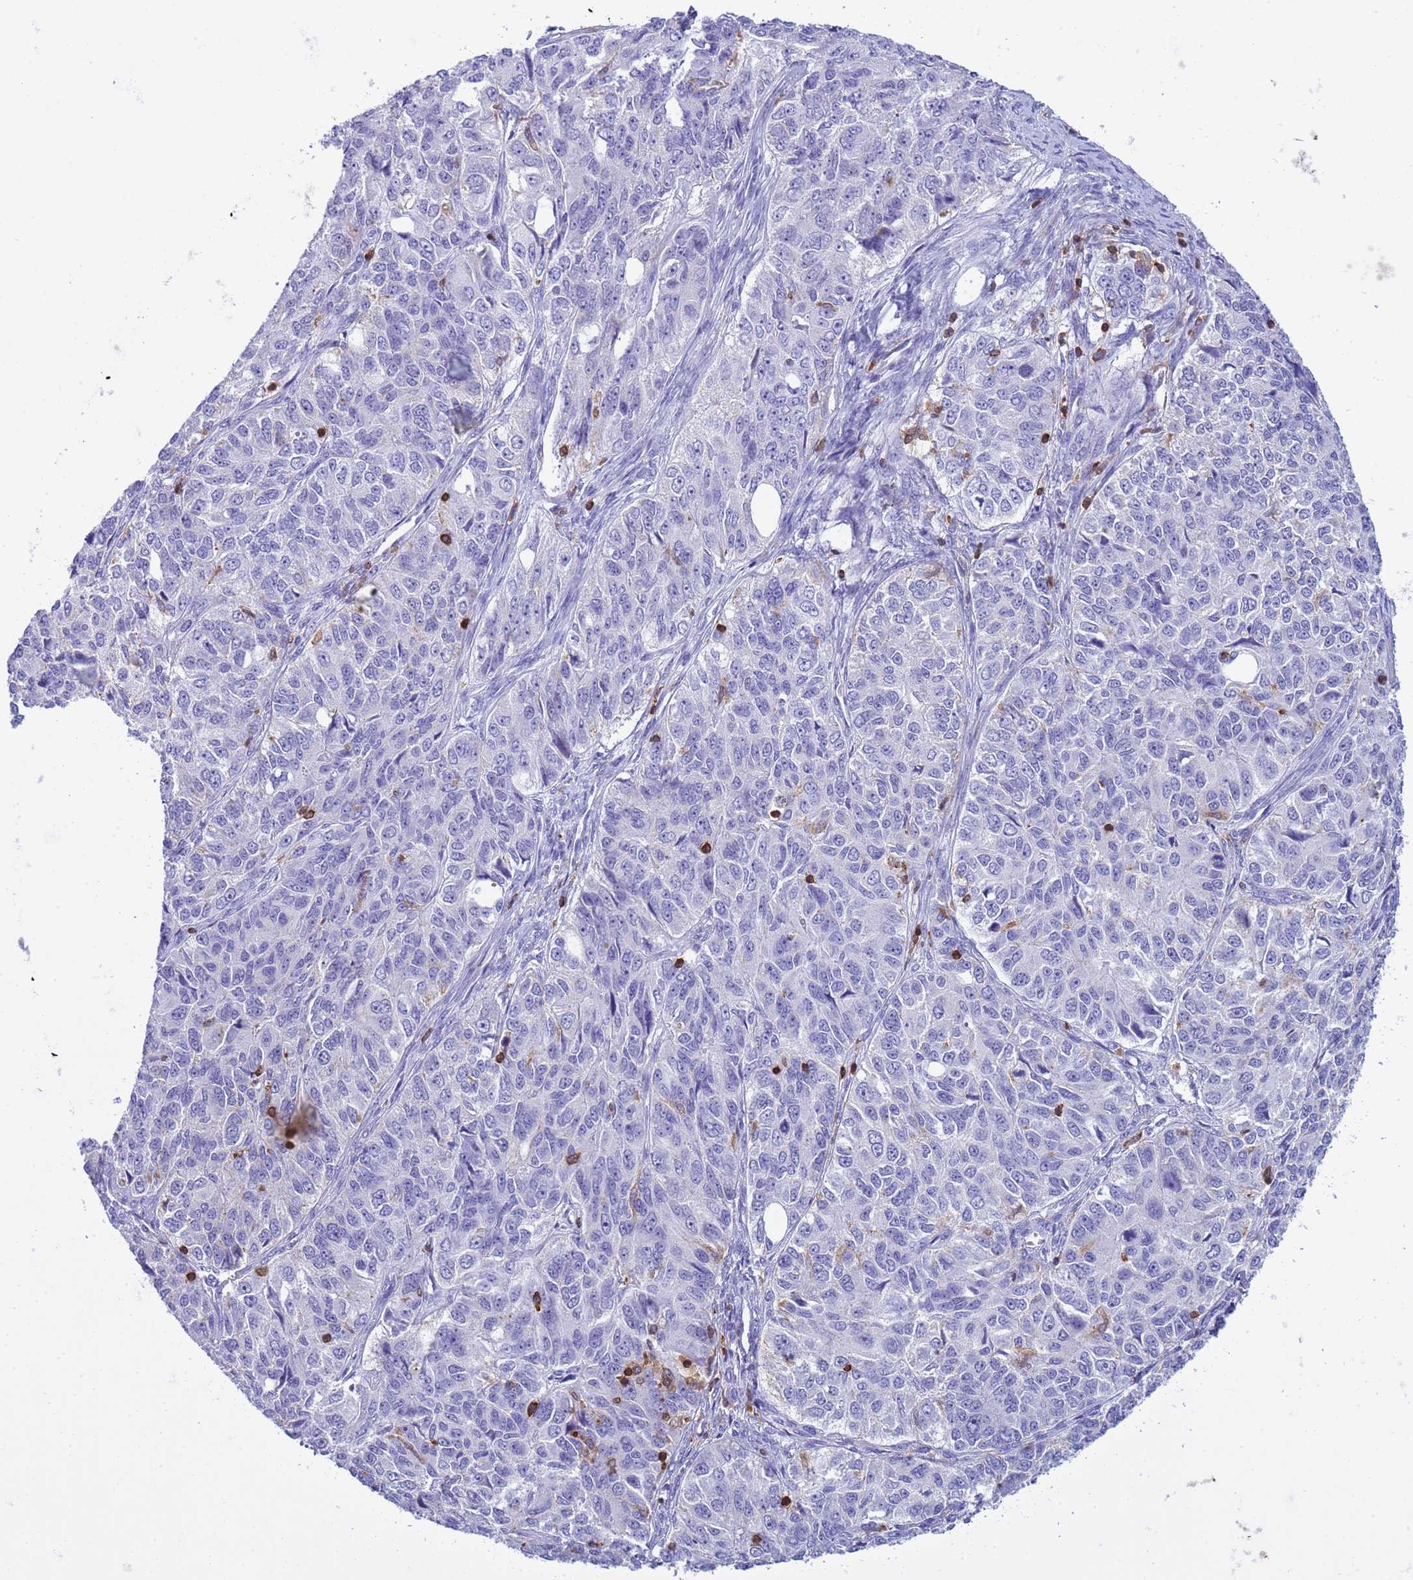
{"staining": {"intensity": "negative", "quantity": "none", "location": "none"}, "tissue": "ovarian cancer", "cell_type": "Tumor cells", "image_type": "cancer", "snomed": [{"axis": "morphology", "description": "Carcinoma, endometroid"}, {"axis": "topography", "description": "Ovary"}], "caption": "Photomicrograph shows no protein positivity in tumor cells of endometroid carcinoma (ovarian) tissue.", "gene": "IRF5", "patient": {"sex": "female", "age": 51}}